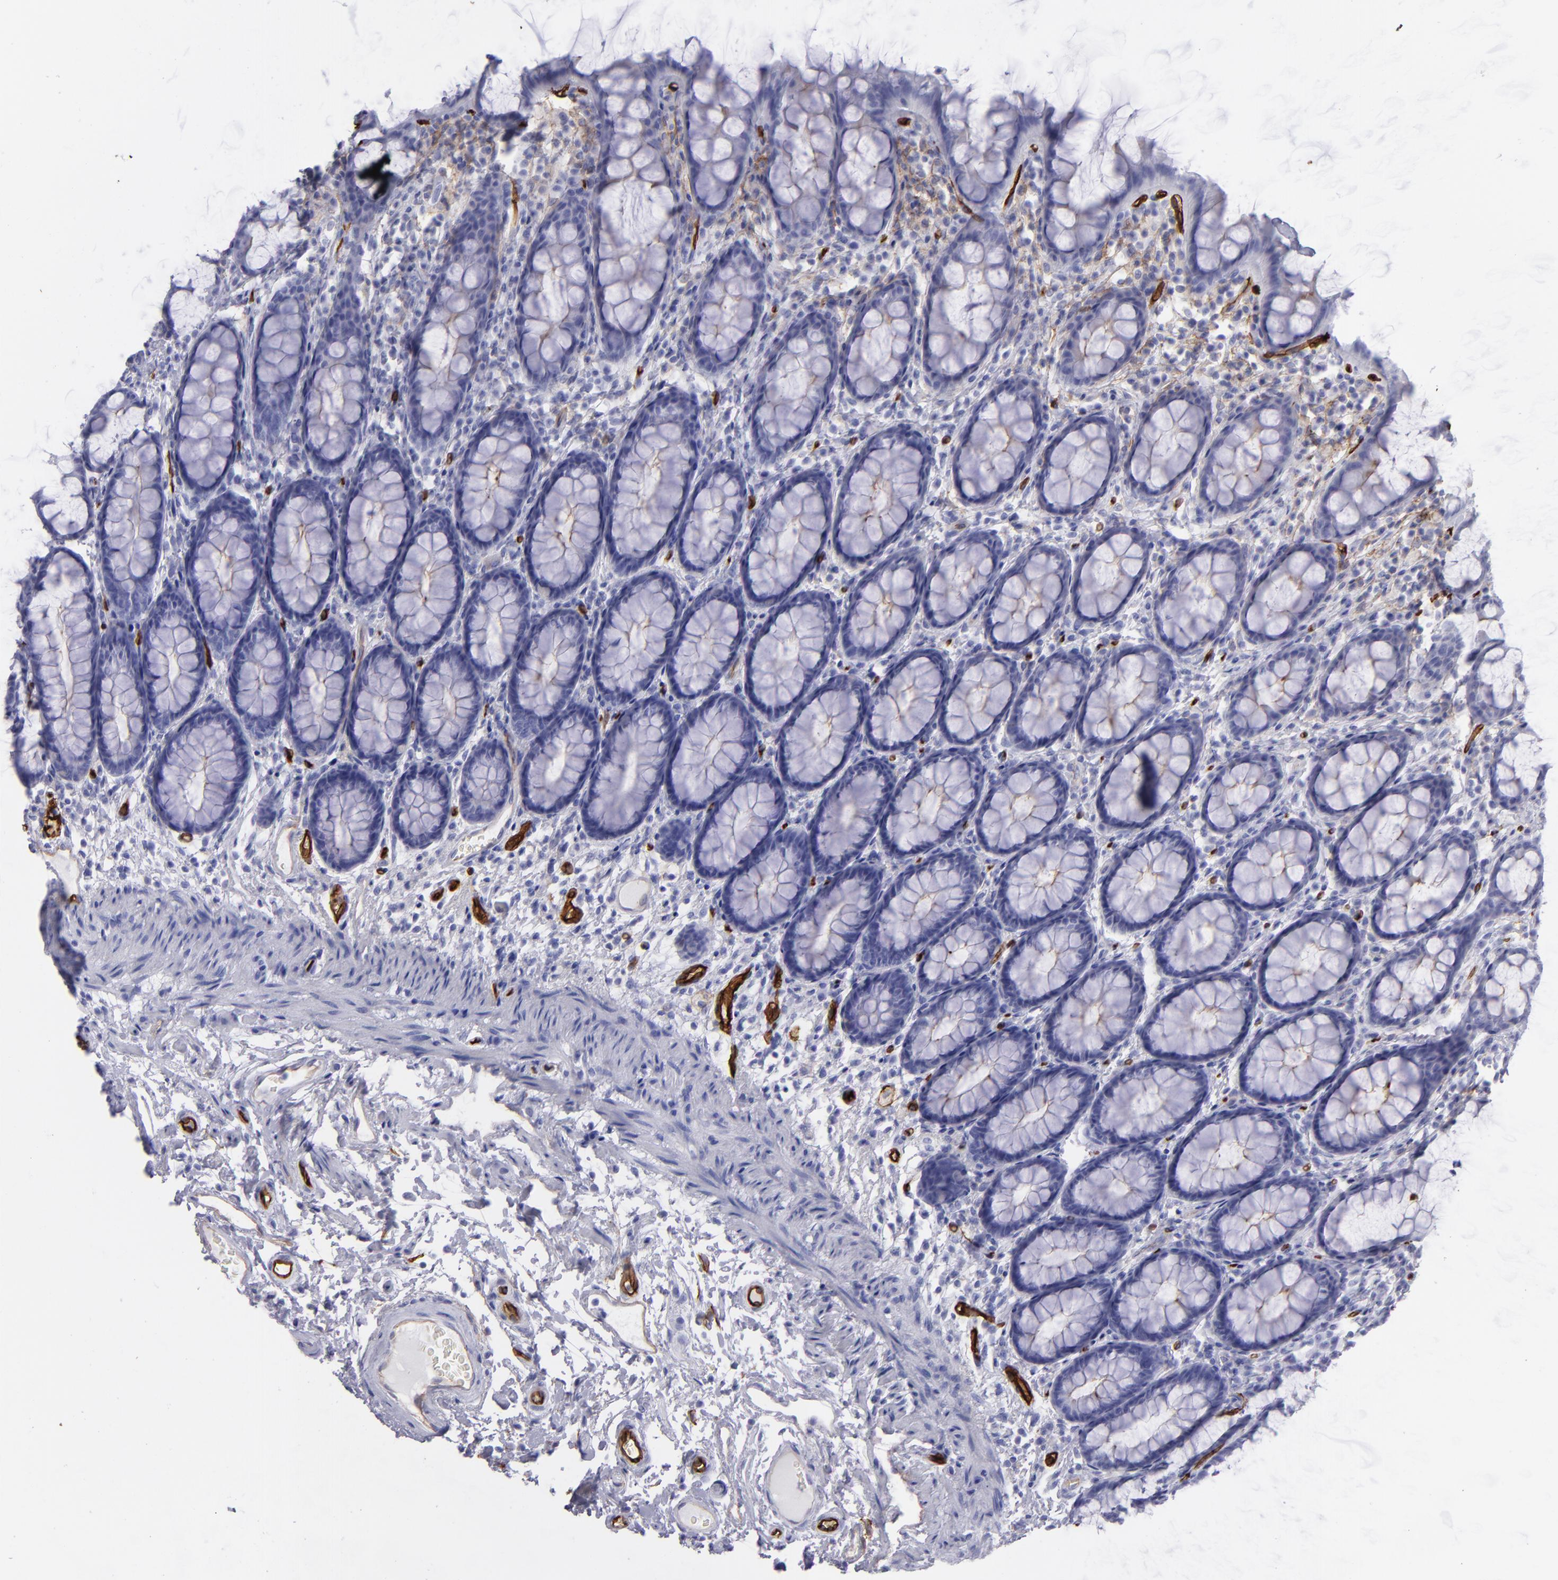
{"staining": {"intensity": "negative", "quantity": "none", "location": "none"}, "tissue": "rectum", "cell_type": "Glandular cells", "image_type": "normal", "snomed": [{"axis": "morphology", "description": "Normal tissue, NOS"}, {"axis": "topography", "description": "Rectum"}], "caption": "Normal rectum was stained to show a protein in brown. There is no significant expression in glandular cells. The staining is performed using DAB (3,3'-diaminobenzidine) brown chromogen with nuclei counter-stained in using hematoxylin.", "gene": "ACE", "patient": {"sex": "male", "age": 92}}